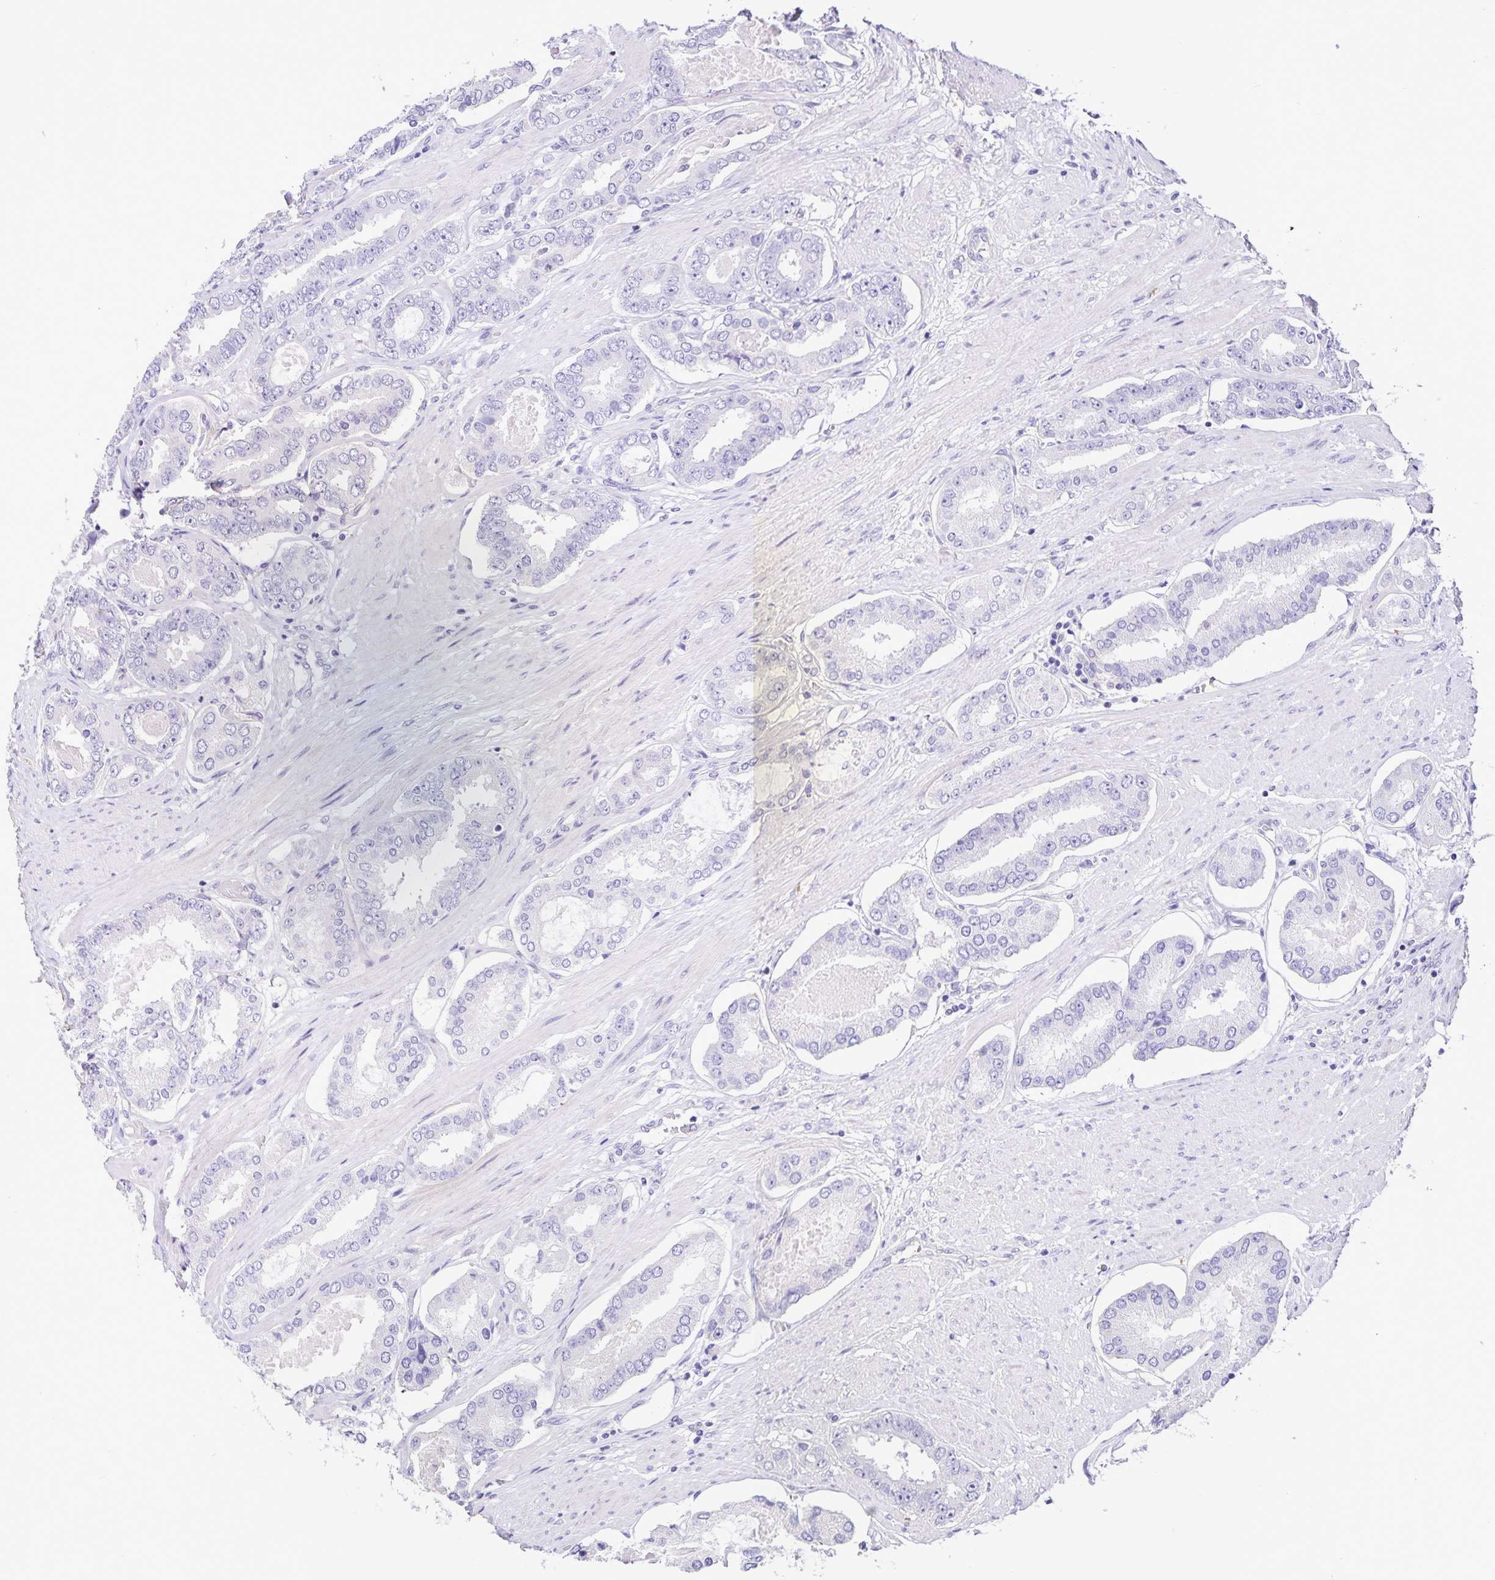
{"staining": {"intensity": "negative", "quantity": "none", "location": "none"}, "tissue": "prostate cancer", "cell_type": "Tumor cells", "image_type": "cancer", "snomed": [{"axis": "morphology", "description": "Adenocarcinoma, High grade"}, {"axis": "topography", "description": "Prostate"}], "caption": "DAB immunohistochemical staining of human prostate adenocarcinoma (high-grade) reveals no significant positivity in tumor cells.", "gene": "BOLL", "patient": {"sex": "male", "age": 63}}